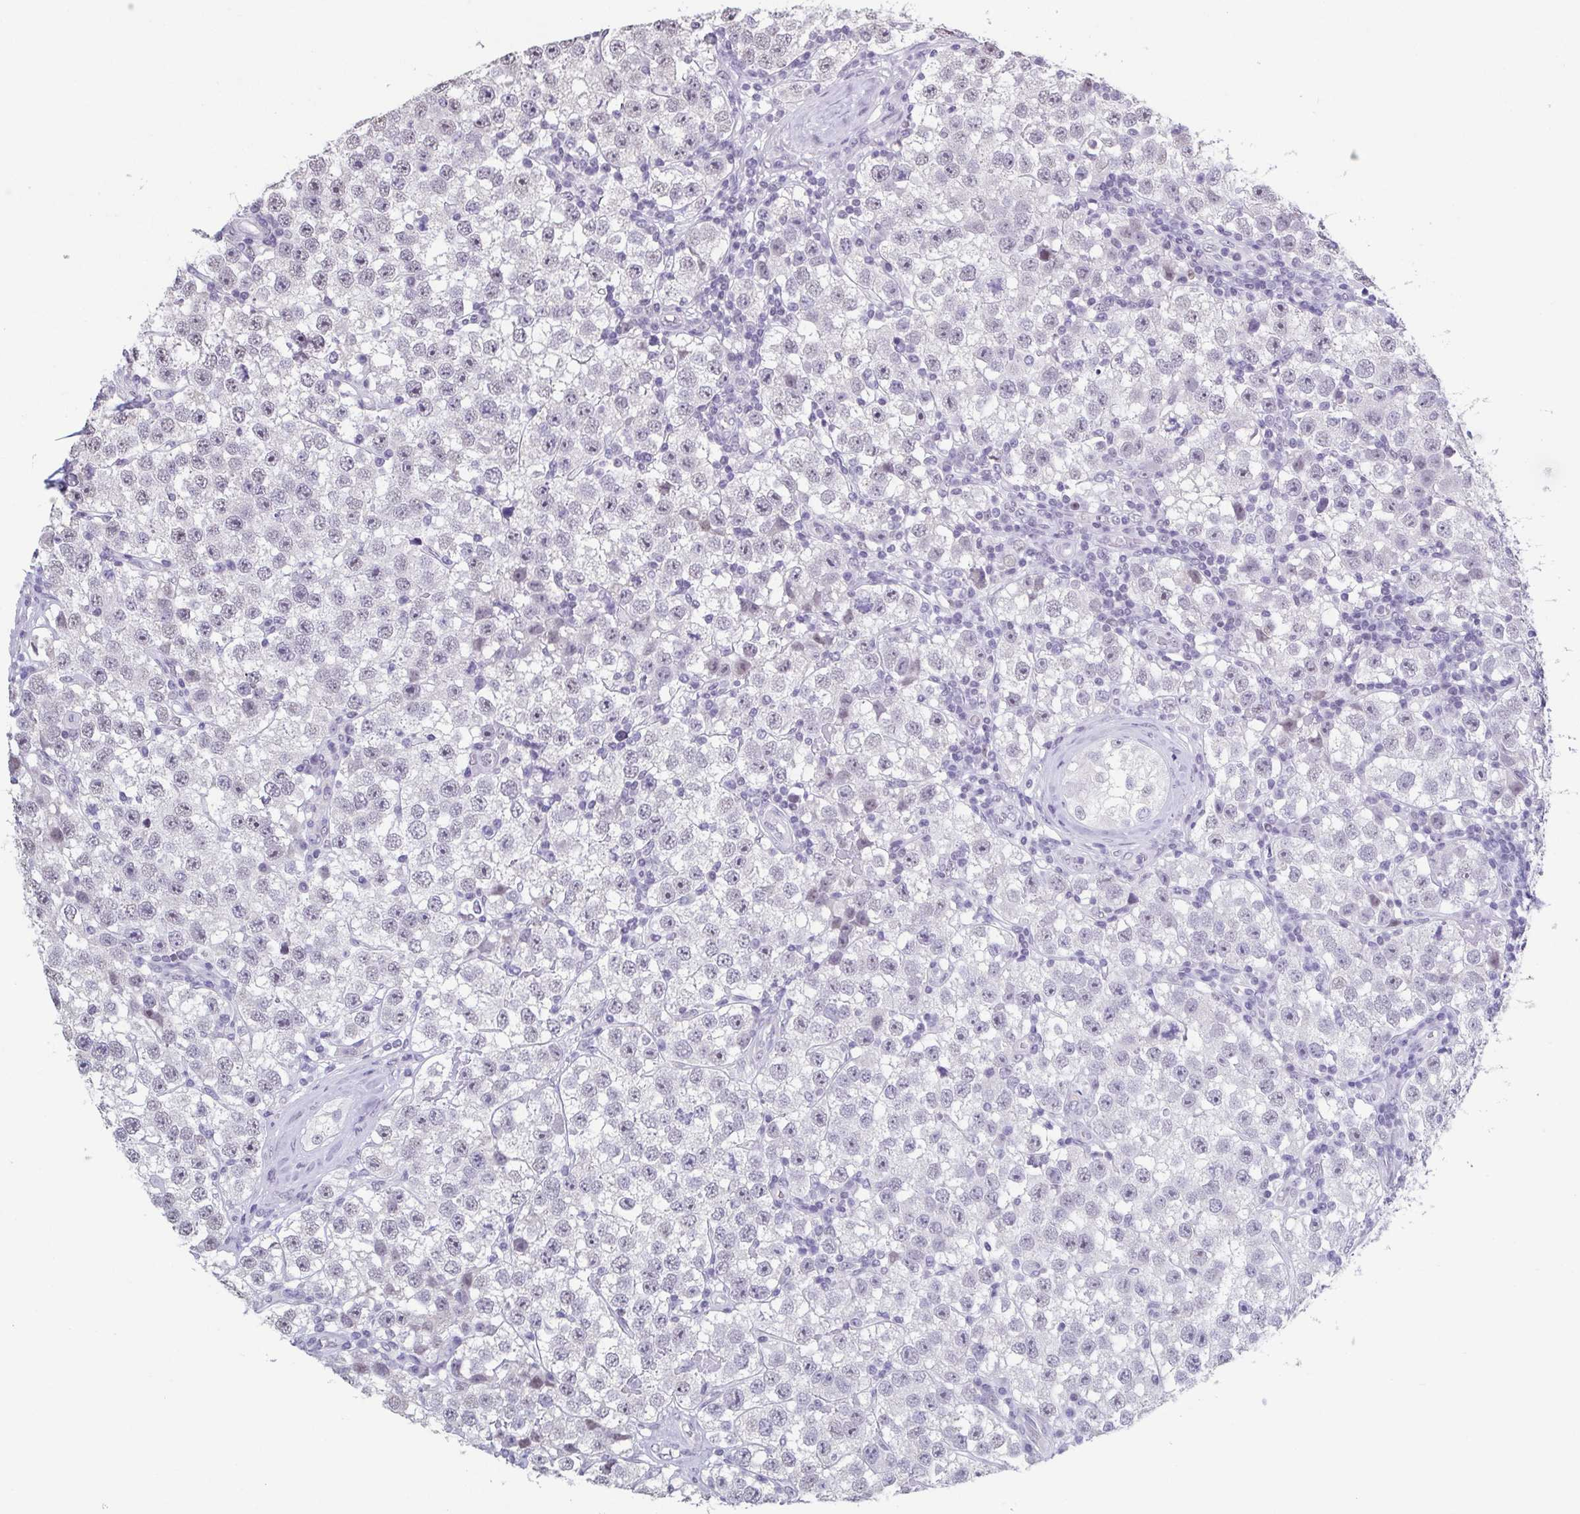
{"staining": {"intensity": "negative", "quantity": "none", "location": "none"}, "tissue": "testis cancer", "cell_type": "Tumor cells", "image_type": "cancer", "snomed": [{"axis": "morphology", "description": "Seminoma, NOS"}, {"axis": "topography", "description": "Testis"}], "caption": "Human testis seminoma stained for a protein using IHC reveals no expression in tumor cells.", "gene": "TMEM92", "patient": {"sex": "male", "age": 34}}